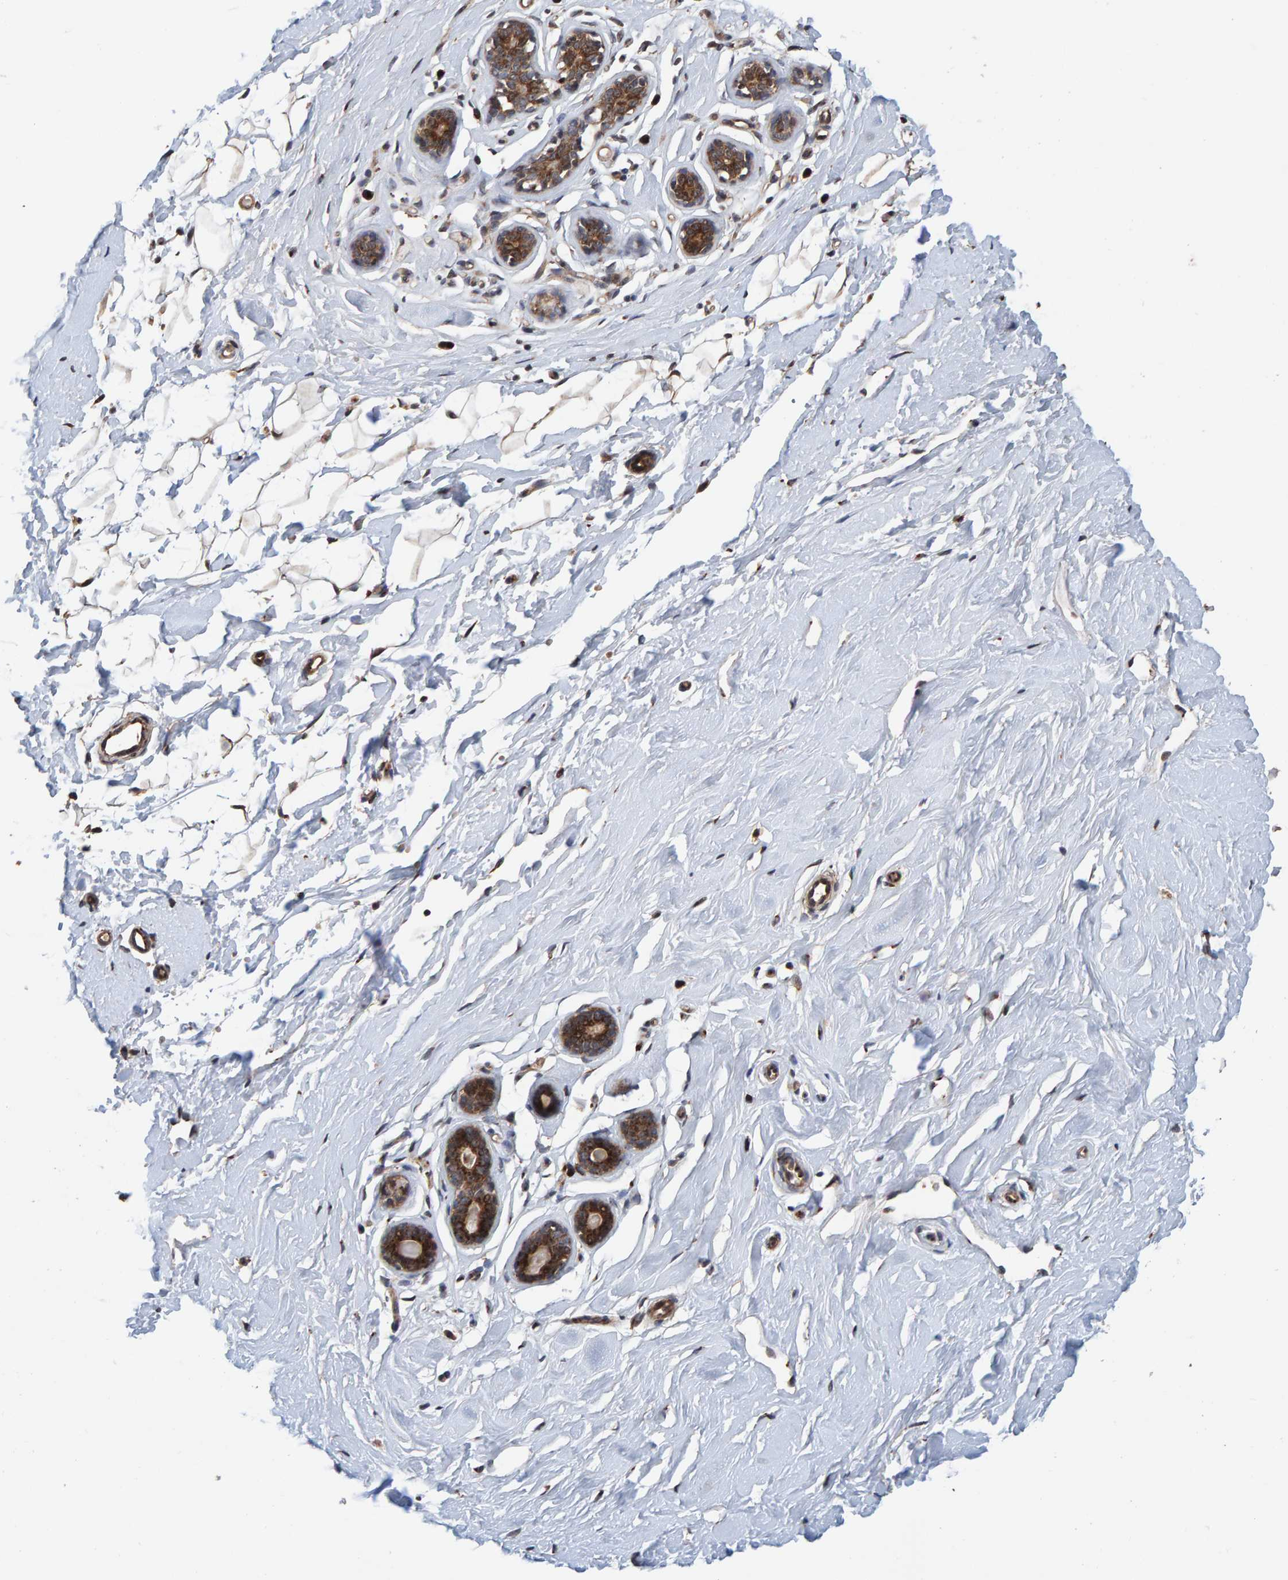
{"staining": {"intensity": "moderate", "quantity": ">75%", "location": "cytoplasmic/membranous"}, "tissue": "breast", "cell_type": "Adipocytes", "image_type": "normal", "snomed": [{"axis": "morphology", "description": "Normal tissue, NOS"}, {"axis": "topography", "description": "Breast"}], "caption": "The image reveals immunohistochemical staining of normal breast. There is moderate cytoplasmic/membranous staining is seen in approximately >75% of adipocytes.", "gene": "CCDC25", "patient": {"sex": "female", "age": 23}}